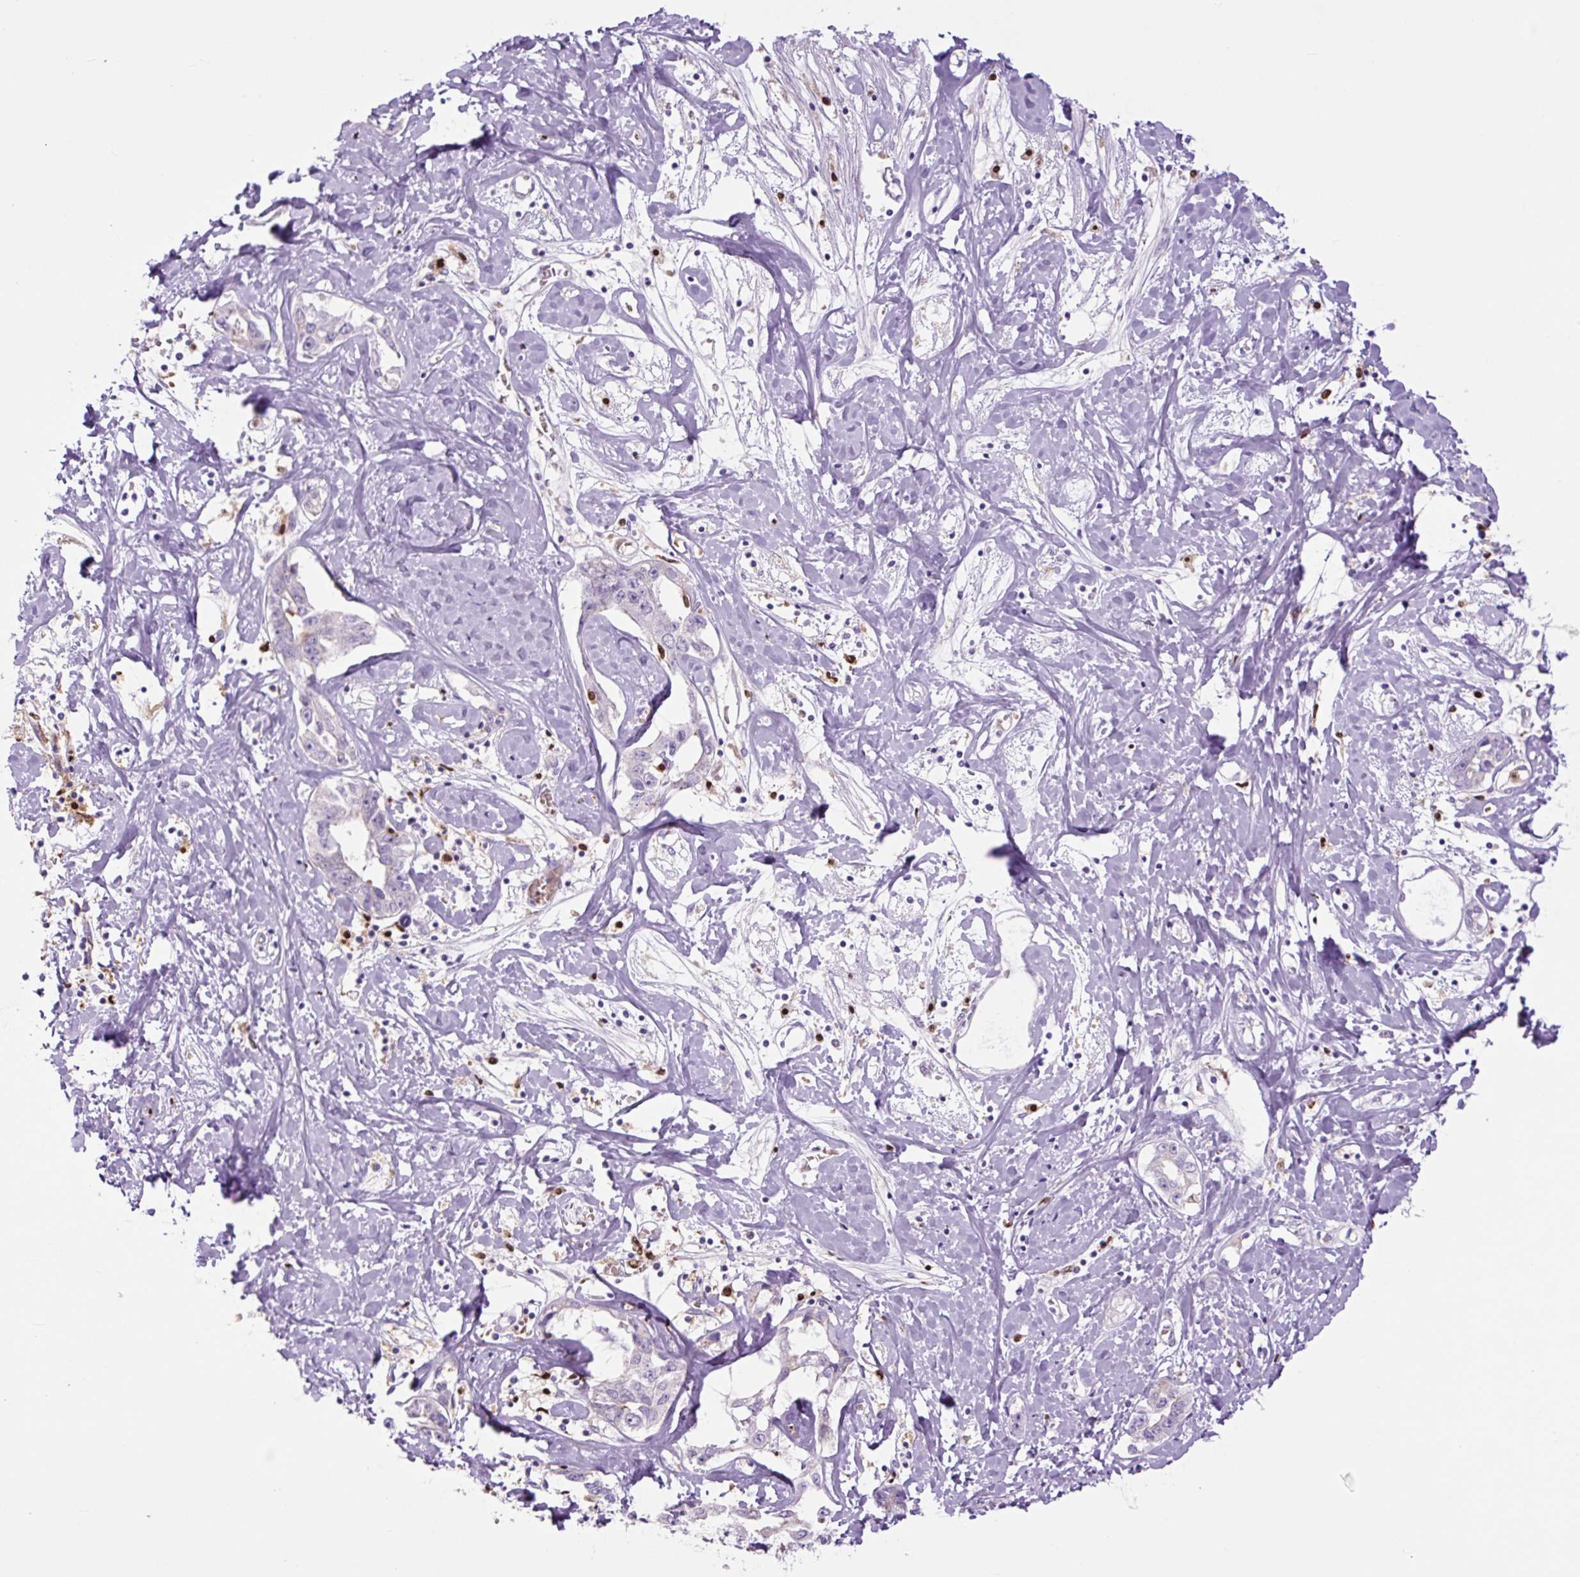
{"staining": {"intensity": "negative", "quantity": "none", "location": "none"}, "tissue": "liver cancer", "cell_type": "Tumor cells", "image_type": "cancer", "snomed": [{"axis": "morphology", "description": "Cholangiocarcinoma"}, {"axis": "topography", "description": "Liver"}], "caption": "Immunohistochemistry of human liver cancer (cholangiocarcinoma) demonstrates no staining in tumor cells. (Immunohistochemistry (ihc), brightfield microscopy, high magnification).", "gene": "SPI1", "patient": {"sex": "male", "age": 59}}